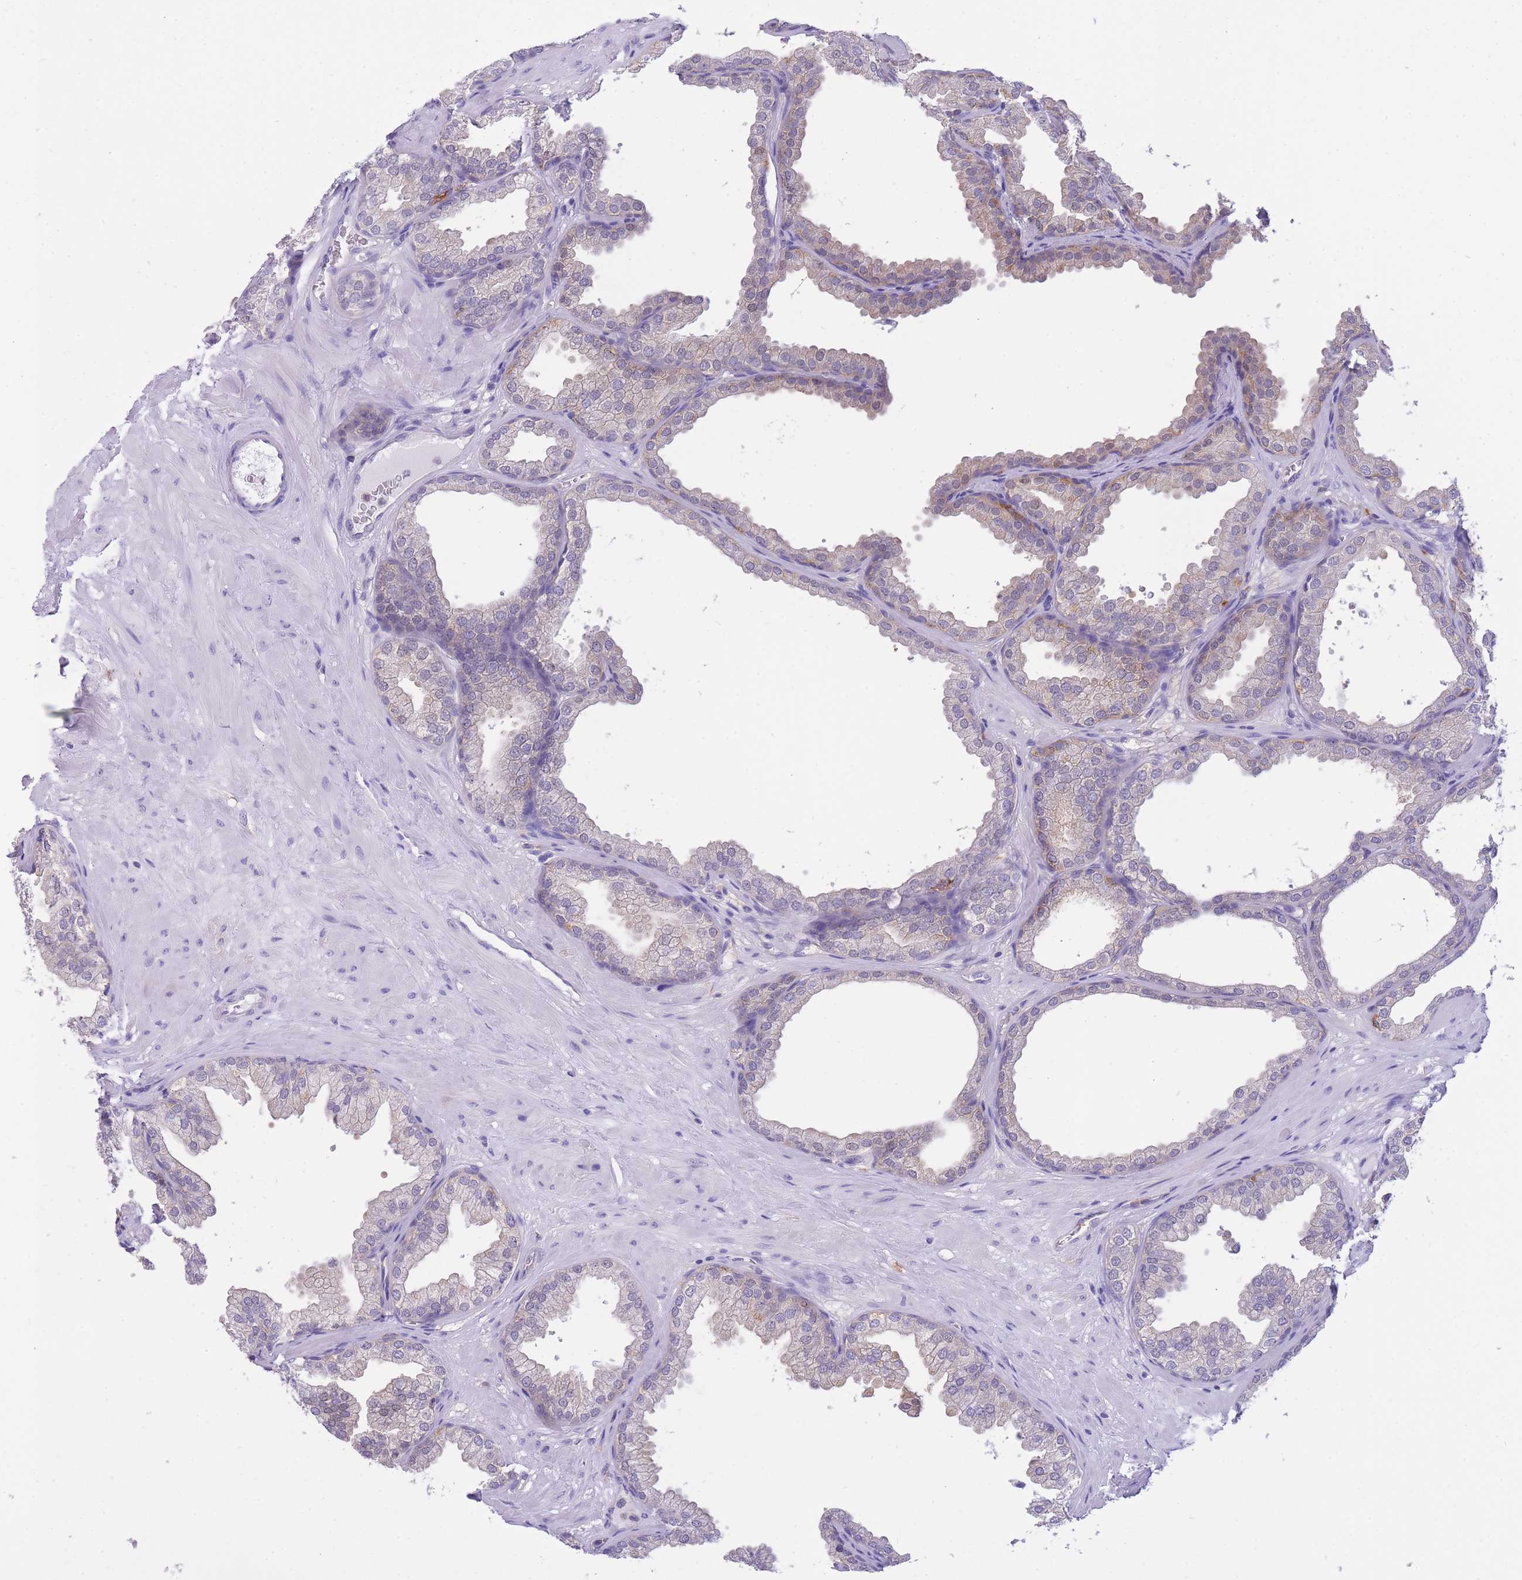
{"staining": {"intensity": "weak", "quantity": "25%-75%", "location": "cytoplasmic/membranous"}, "tissue": "prostate", "cell_type": "Glandular cells", "image_type": "normal", "snomed": [{"axis": "morphology", "description": "Normal tissue, NOS"}, {"axis": "topography", "description": "Prostate"}], "caption": "IHC image of unremarkable prostate: human prostate stained using IHC displays low levels of weak protein expression localized specifically in the cytoplasmic/membranous of glandular cells, appearing as a cytoplasmic/membranous brown color.", "gene": "NAMPT", "patient": {"sex": "male", "age": 37}}